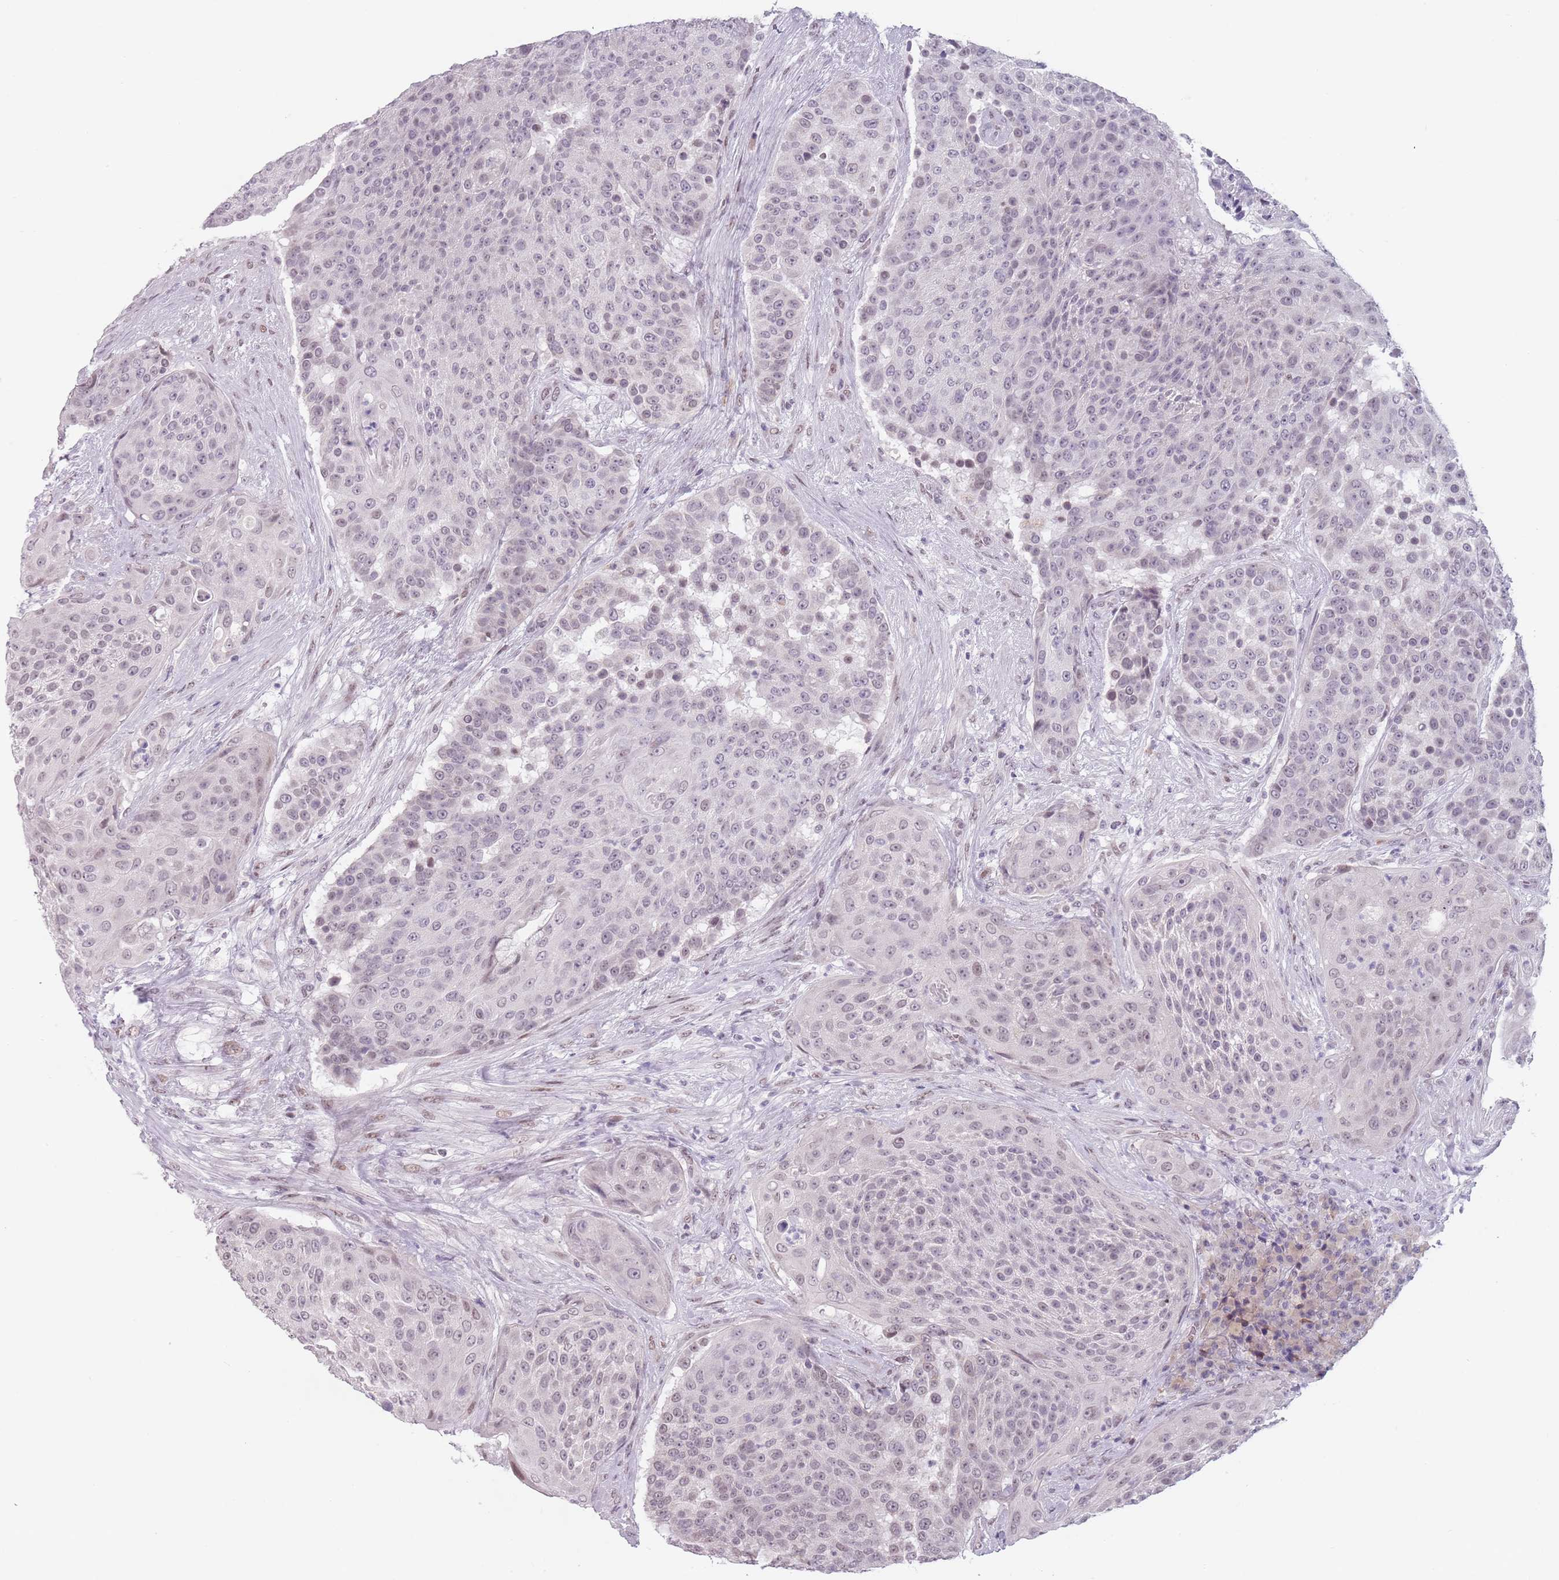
{"staining": {"intensity": "weak", "quantity": "25%-75%", "location": "nuclear"}, "tissue": "urothelial cancer", "cell_type": "Tumor cells", "image_type": "cancer", "snomed": [{"axis": "morphology", "description": "Urothelial carcinoma, High grade"}, {"axis": "topography", "description": "Urinary bladder"}], "caption": "Urothelial cancer was stained to show a protein in brown. There is low levels of weak nuclear expression in about 25%-75% of tumor cells. (IHC, brightfield microscopy, high magnification).", "gene": "PTCHD1", "patient": {"sex": "female", "age": 63}}